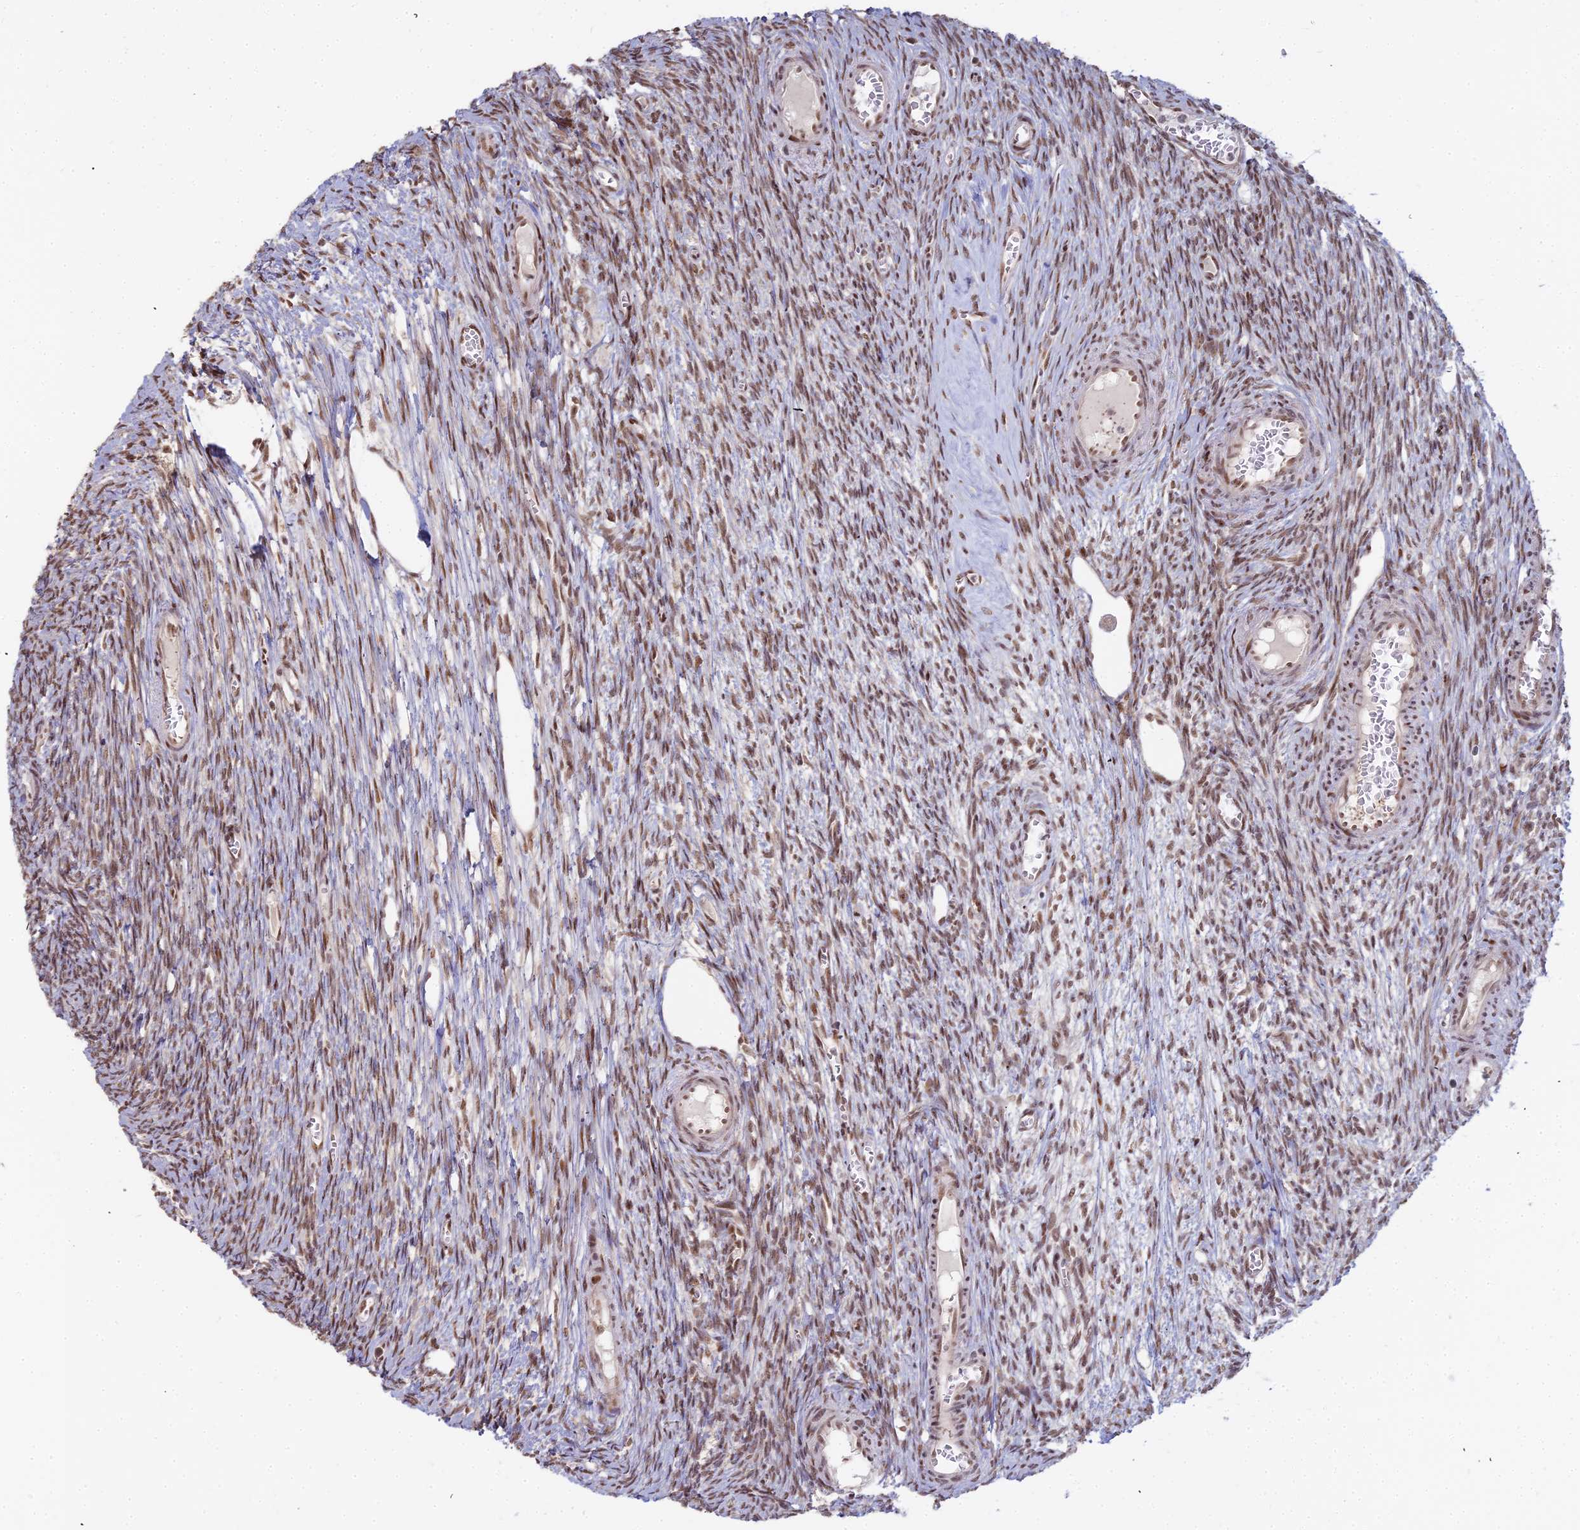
{"staining": {"intensity": "moderate", "quantity": ">75%", "location": "cytoplasmic/membranous,nuclear"}, "tissue": "ovary", "cell_type": "Follicle cells", "image_type": "normal", "snomed": [{"axis": "morphology", "description": "Normal tissue, NOS"}, {"axis": "topography", "description": "Ovary"}], "caption": "Immunohistochemistry (IHC) photomicrograph of unremarkable ovary: ovary stained using immunohistochemistry shows medium levels of moderate protein expression localized specifically in the cytoplasmic/membranous,nuclear of follicle cells, appearing as a cytoplasmic/membranous,nuclear brown color.", "gene": "ABCA2", "patient": {"sex": "female", "age": 44}}